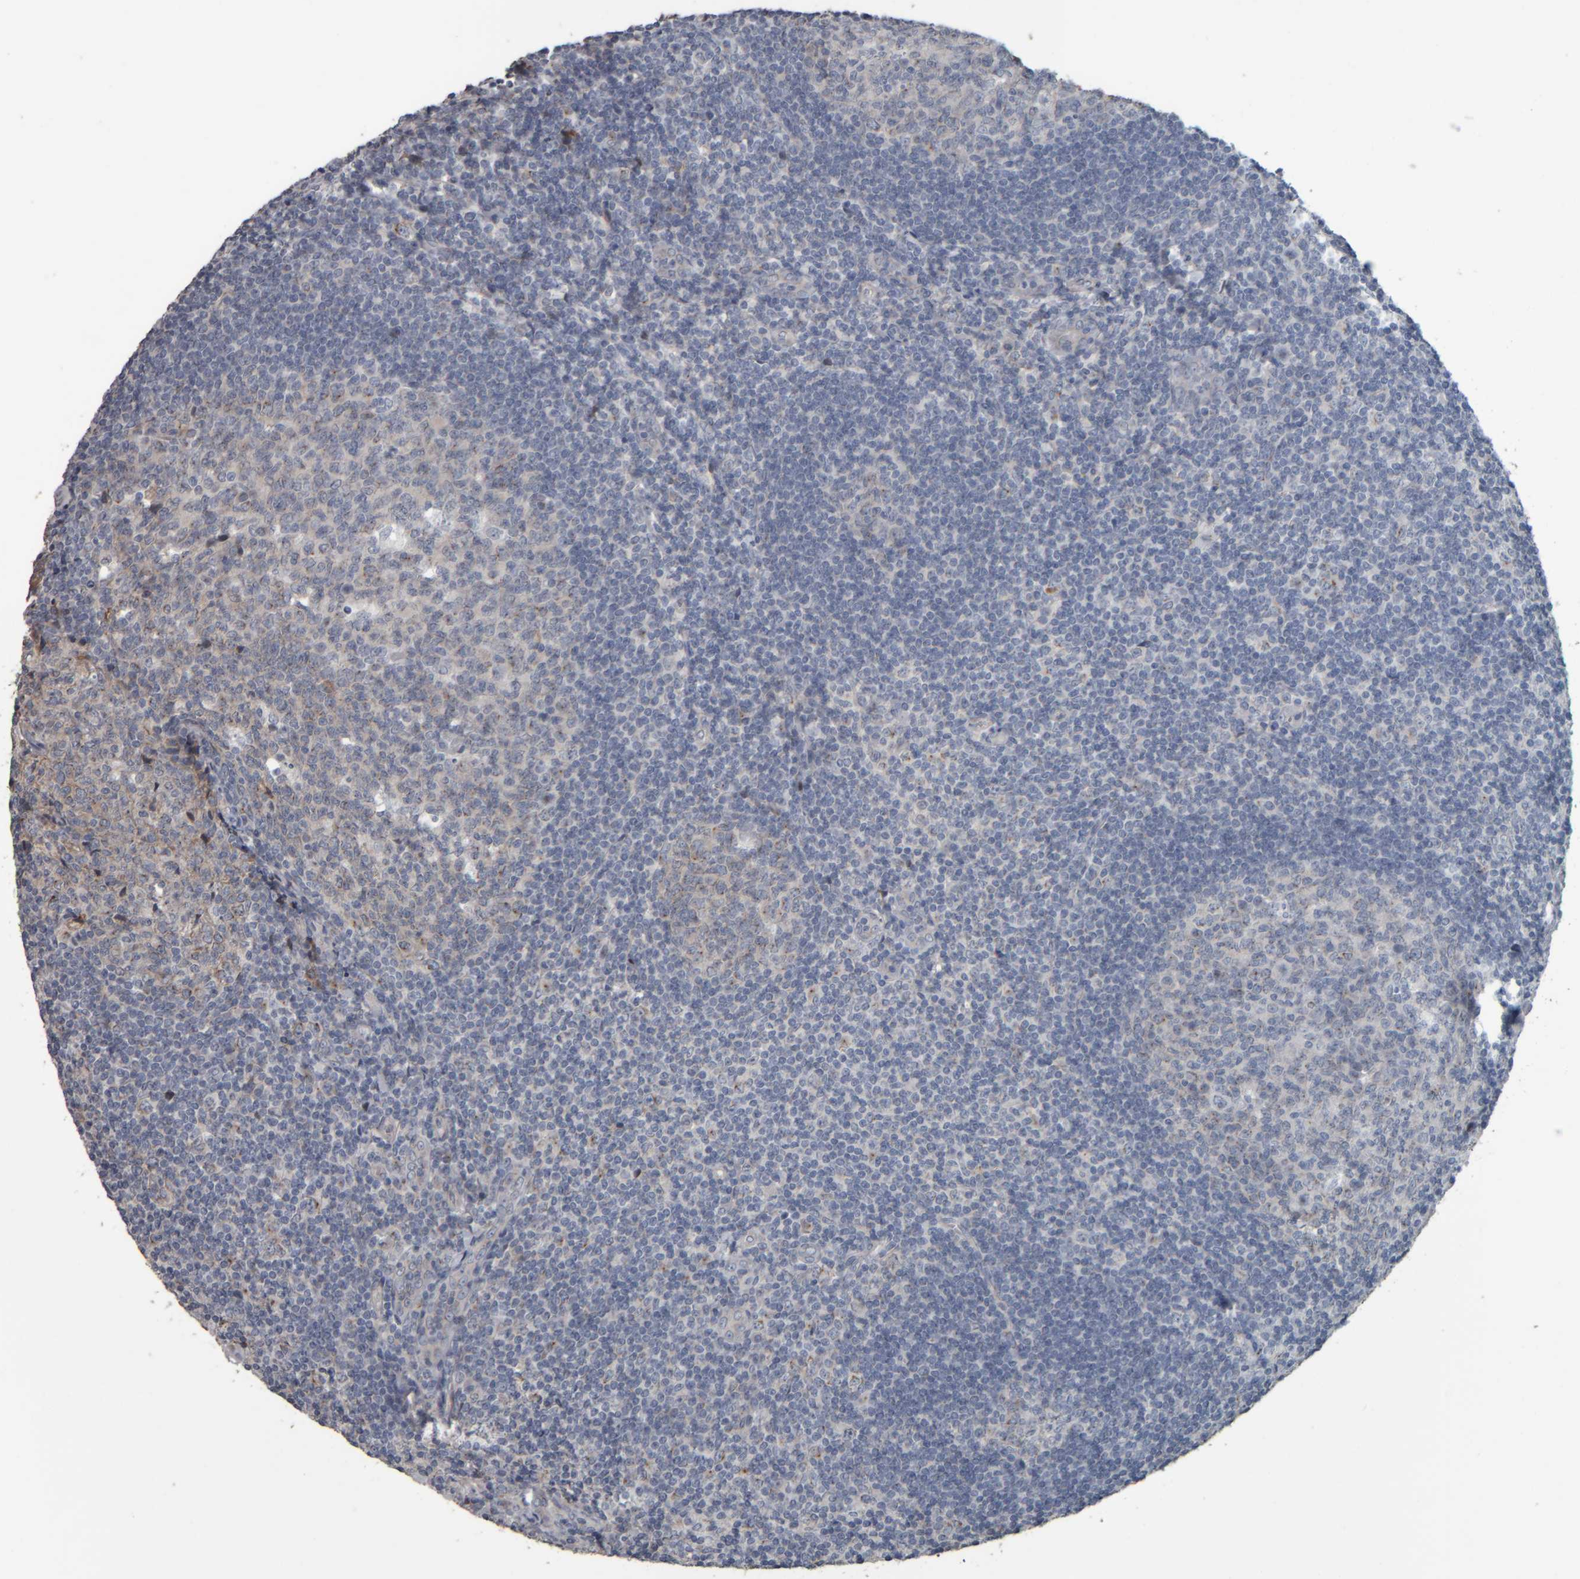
{"staining": {"intensity": "weak", "quantity": "<25%", "location": "cytoplasmic/membranous"}, "tissue": "tonsil", "cell_type": "Germinal center cells", "image_type": "normal", "snomed": [{"axis": "morphology", "description": "Normal tissue, NOS"}, {"axis": "topography", "description": "Tonsil"}], "caption": "High power microscopy micrograph of an immunohistochemistry photomicrograph of unremarkable tonsil, revealing no significant expression in germinal center cells.", "gene": "CAVIN4", "patient": {"sex": "male", "age": 37}}